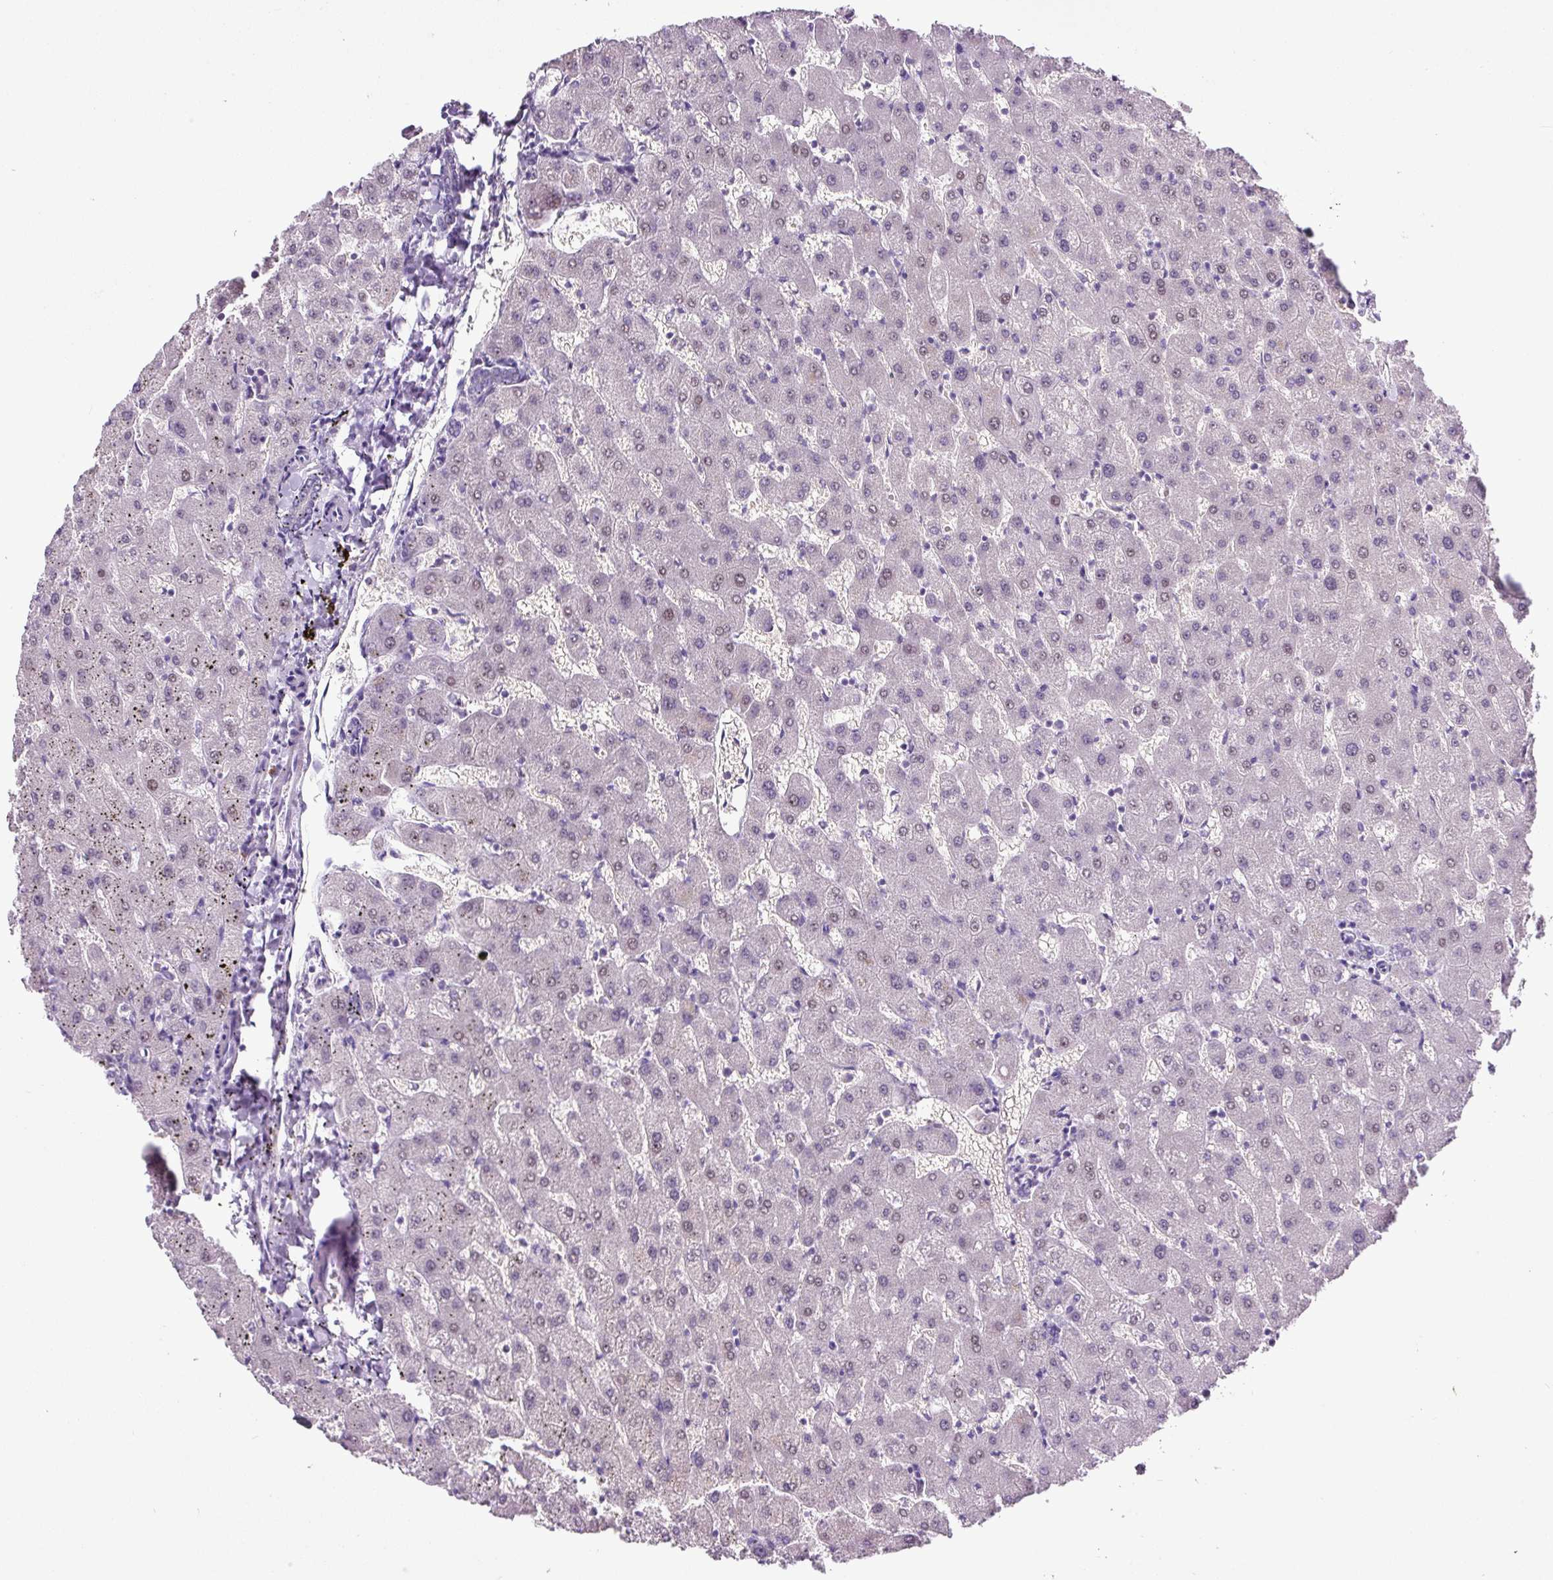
{"staining": {"intensity": "negative", "quantity": "none", "location": "none"}, "tissue": "liver", "cell_type": "Cholangiocytes", "image_type": "normal", "snomed": [{"axis": "morphology", "description": "Normal tissue, NOS"}, {"axis": "topography", "description": "Liver"}], "caption": "The image exhibits no staining of cholangiocytes in benign liver. (DAB (3,3'-diaminobenzidine) immunohistochemistry visualized using brightfield microscopy, high magnification).", "gene": "NOM1", "patient": {"sex": "female", "age": 63}}